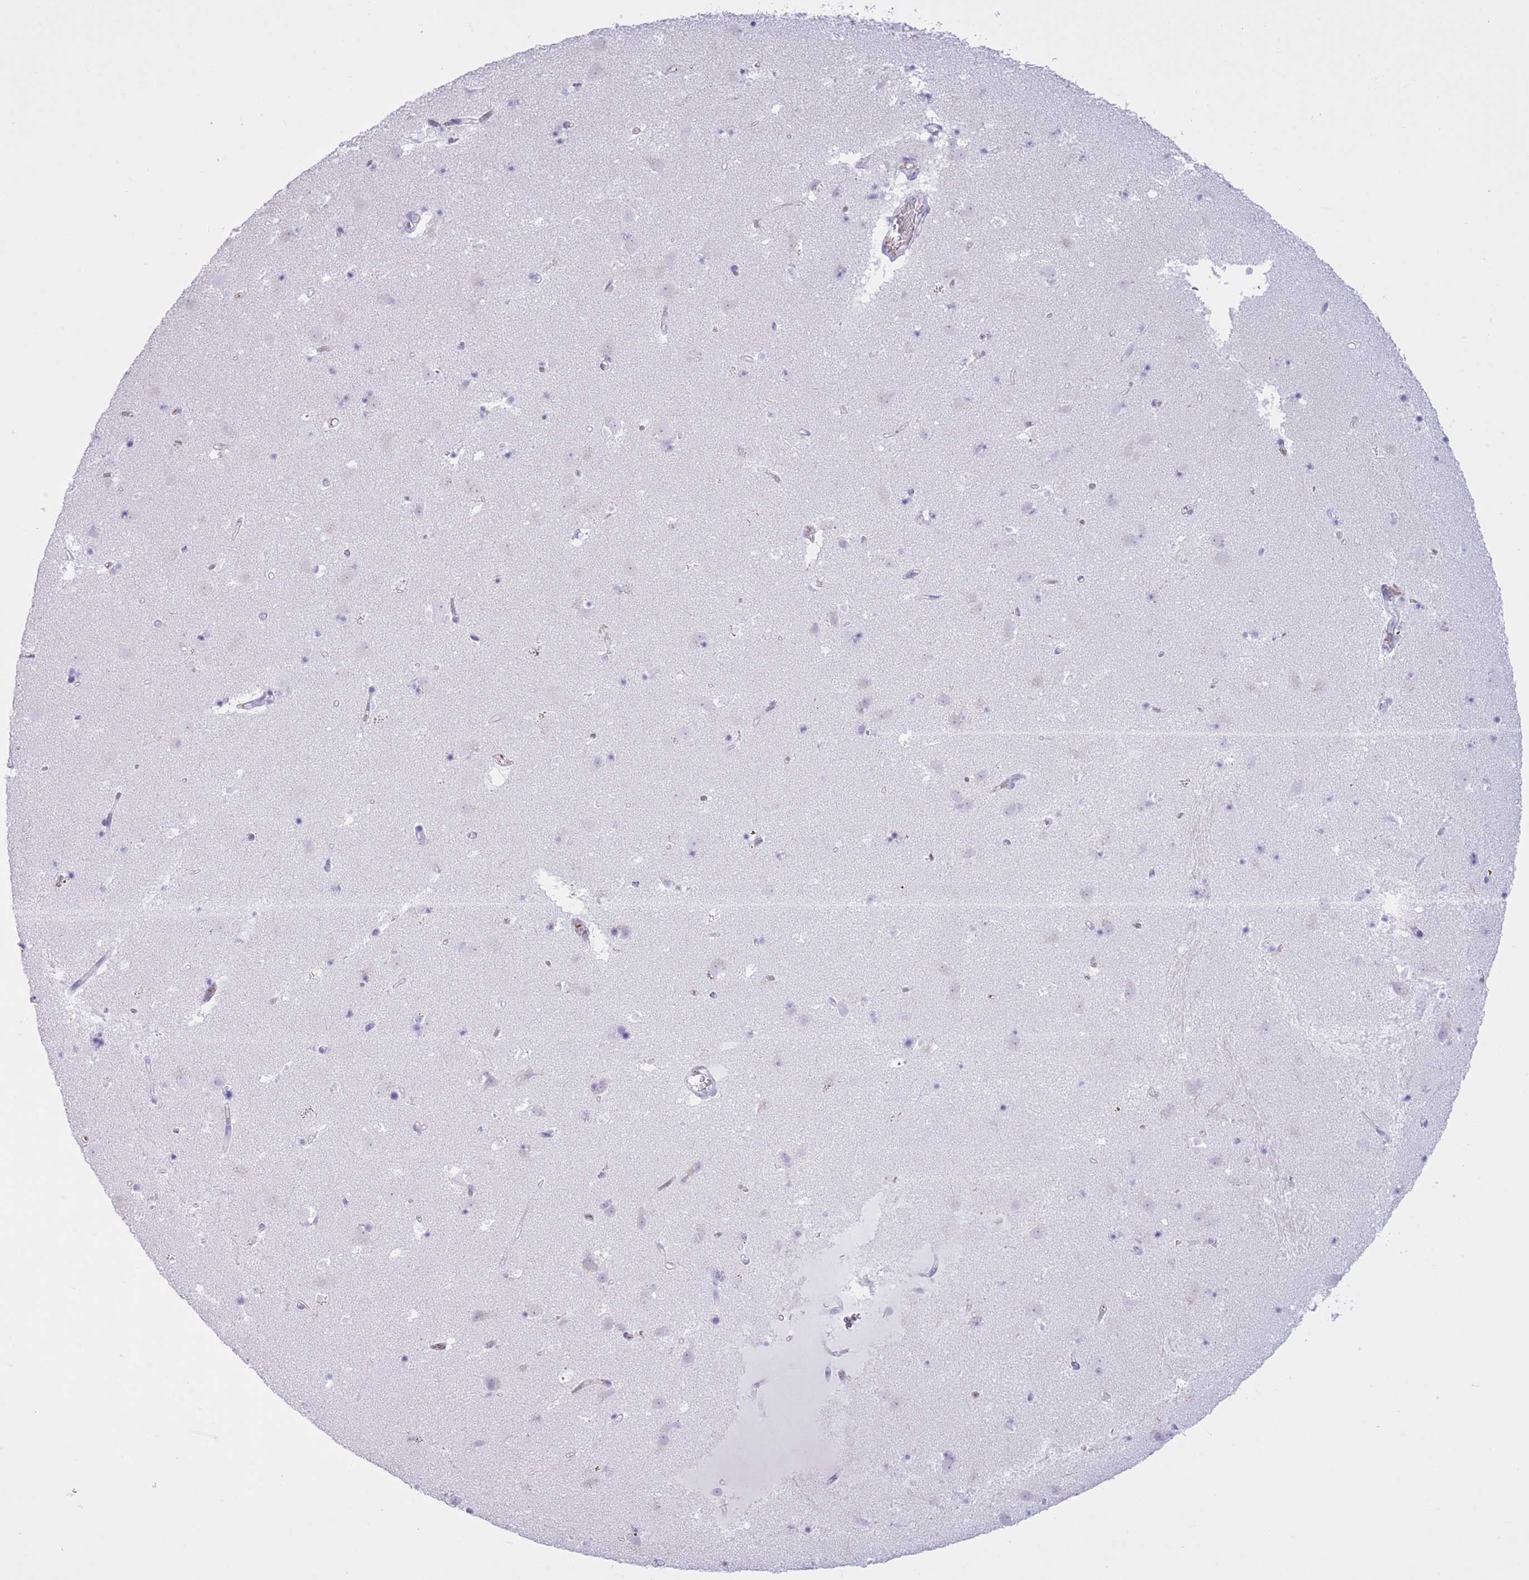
{"staining": {"intensity": "negative", "quantity": "none", "location": "none"}, "tissue": "caudate", "cell_type": "Glial cells", "image_type": "normal", "snomed": [{"axis": "morphology", "description": "Normal tissue, NOS"}, {"axis": "topography", "description": "Lateral ventricle wall"}], "caption": "There is no significant expression in glial cells of caudate. Nuclei are stained in blue.", "gene": "AP3S1", "patient": {"sex": "male", "age": 58}}